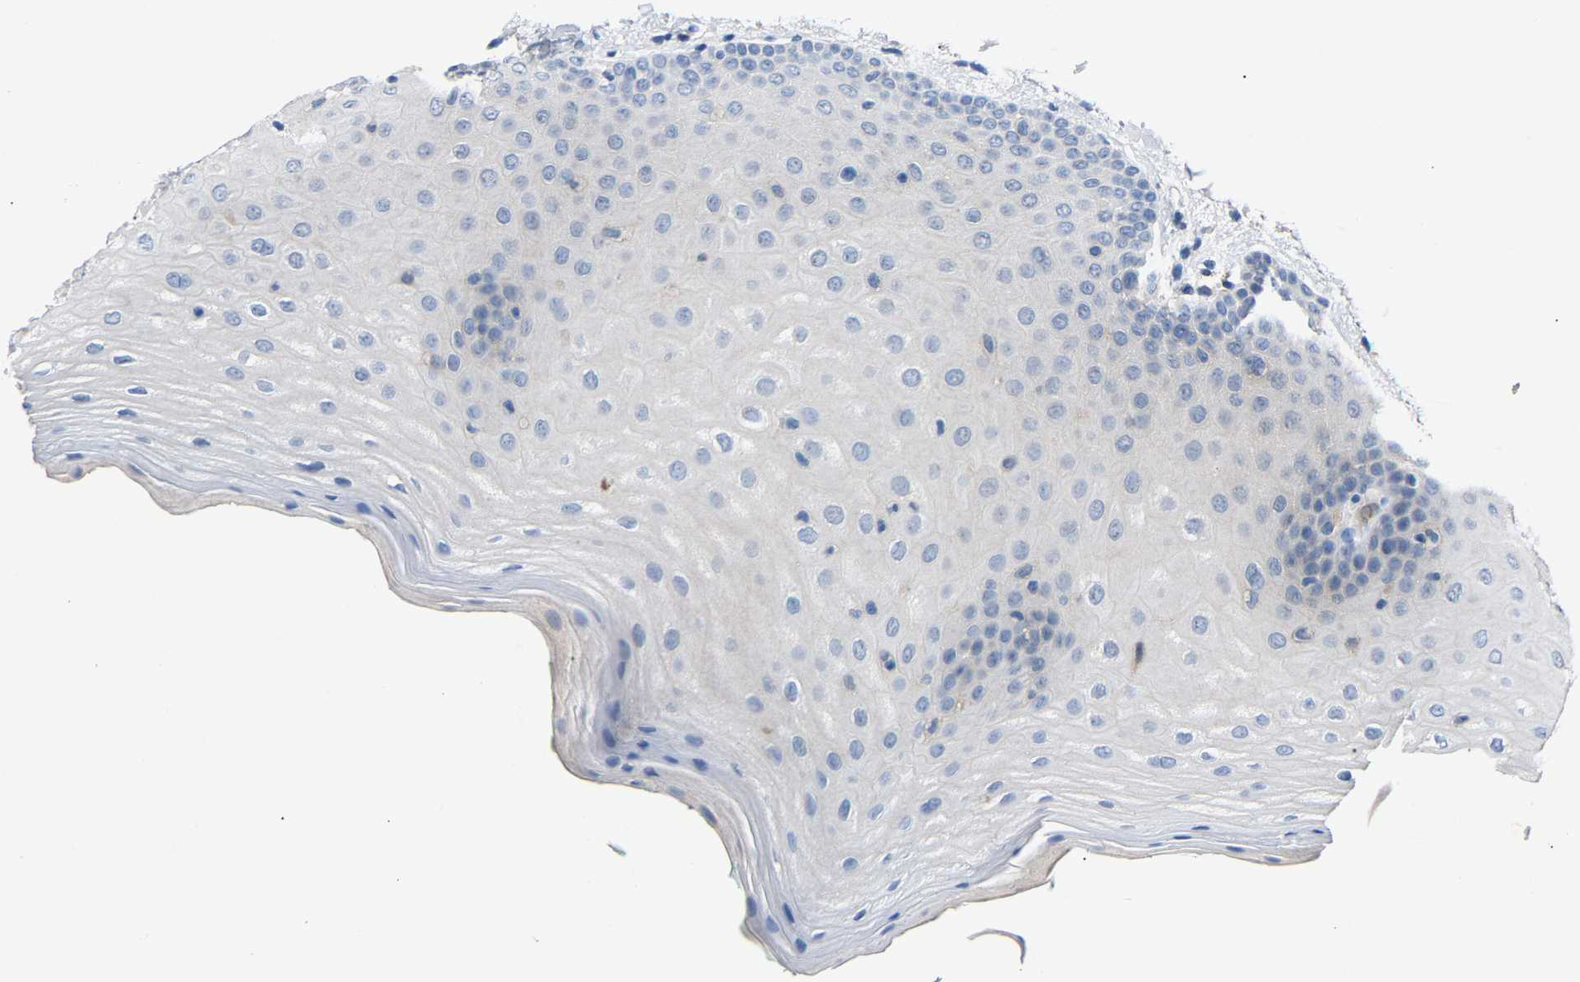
{"staining": {"intensity": "negative", "quantity": "none", "location": "none"}, "tissue": "oral mucosa", "cell_type": "Squamous epithelial cells", "image_type": "normal", "snomed": [{"axis": "morphology", "description": "Normal tissue, NOS"}, {"axis": "topography", "description": "Skin"}, {"axis": "topography", "description": "Oral tissue"}], "caption": "The histopathology image exhibits no significant expression in squamous epithelial cells of oral mucosa.", "gene": "DNAAF5", "patient": {"sex": "male", "age": 84}}